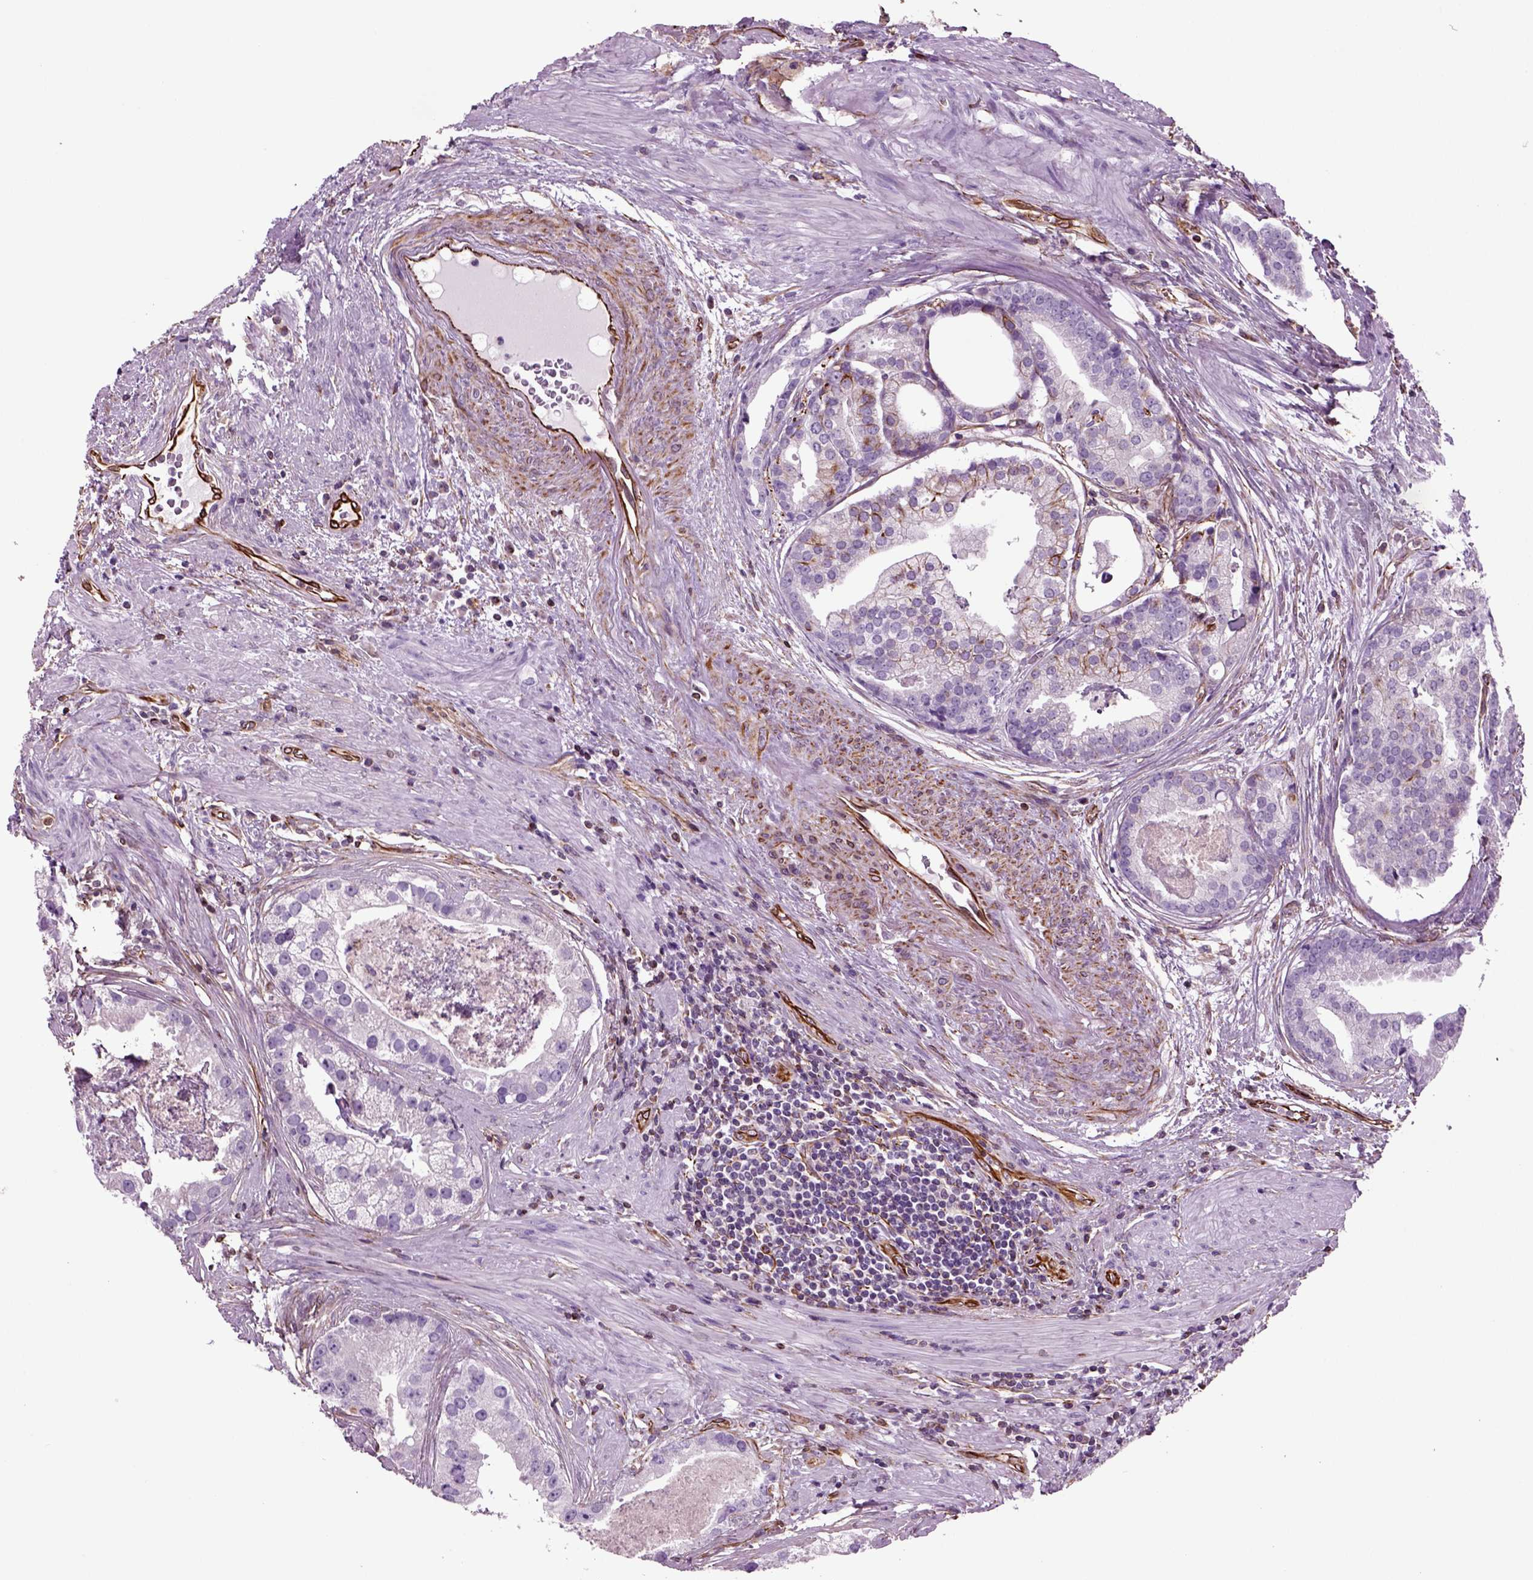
{"staining": {"intensity": "strong", "quantity": "<25%", "location": "cytoplasmic/membranous"}, "tissue": "prostate cancer", "cell_type": "Tumor cells", "image_type": "cancer", "snomed": [{"axis": "morphology", "description": "Adenocarcinoma, NOS"}, {"axis": "topography", "description": "Prostate and seminal vesicle, NOS"}, {"axis": "topography", "description": "Prostate"}], "caption": "Tumor cells reveal medium levels of strong cytoplasmic/membranous expression in approximately <25% of cells in prostate cancer (adenocarcinoma). (brown staining indicates protein expression, while blue staining denotes nuclei).", "gene": "ACER3", "patient": {"sex": "male", "age": 44}}